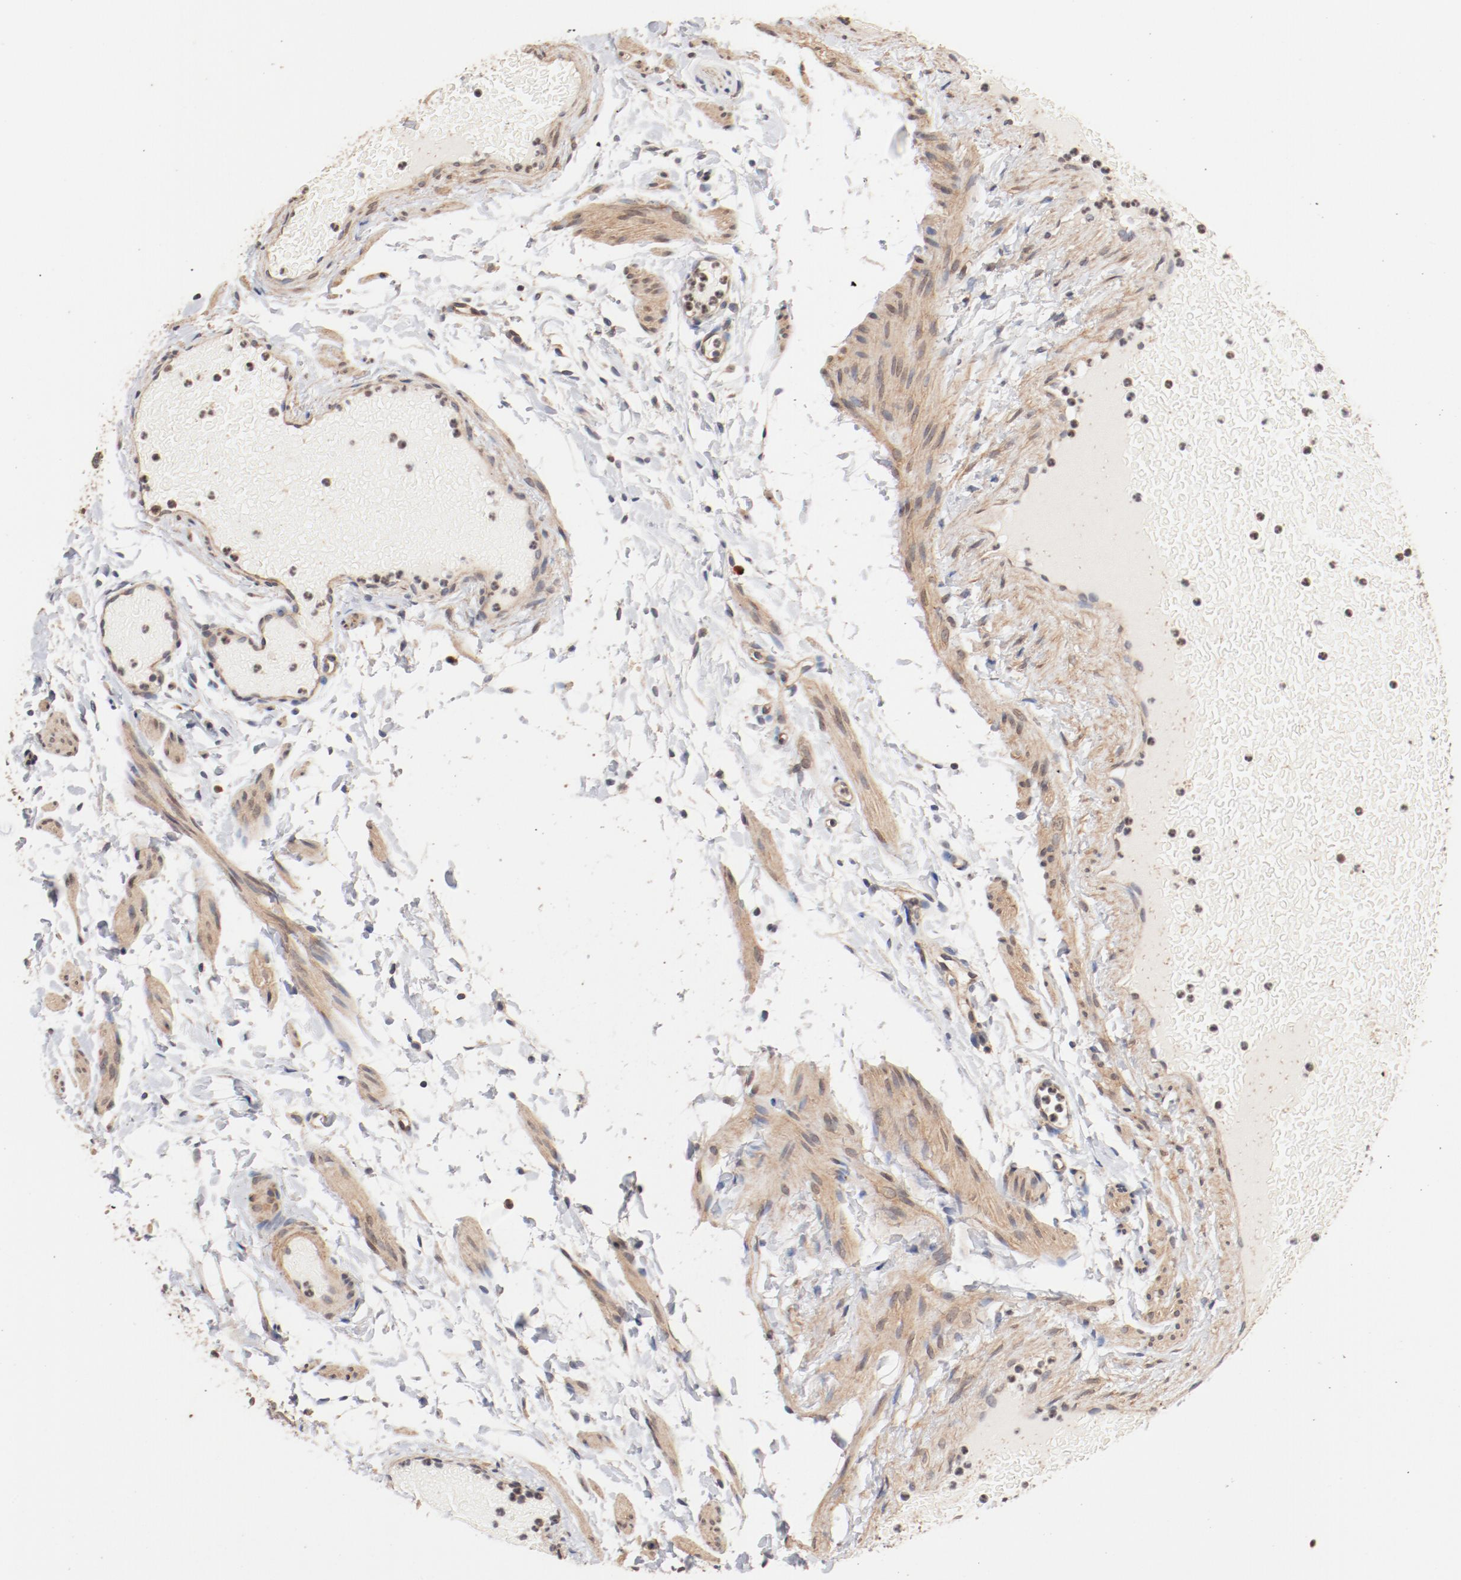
{"staining": {"intensity": "moderate", "quantity": ">75%", "location": "cytoplasmic/membranous"}, "tissue": "fallopian tube", "cell_type": "Glandular cells", "image_type": "normal", "snomed": [{"axis": "morphology", "description": "Normal tissue, NOS"}, {"axis": "morphology", "description": "Dermoid, NOS"}, {"axis": "topography", "description": "Fallopian tube"}], "caption": "DAB (3,3'-diaminobenzidine) immunohistochemical staining of benign human fallopian tube displays moderate cytoplasmic/membranous protein expression in about >75% of glandular cells.", "gene": "UBE2J1", "patient": {"sex": "female", "age": 33}}